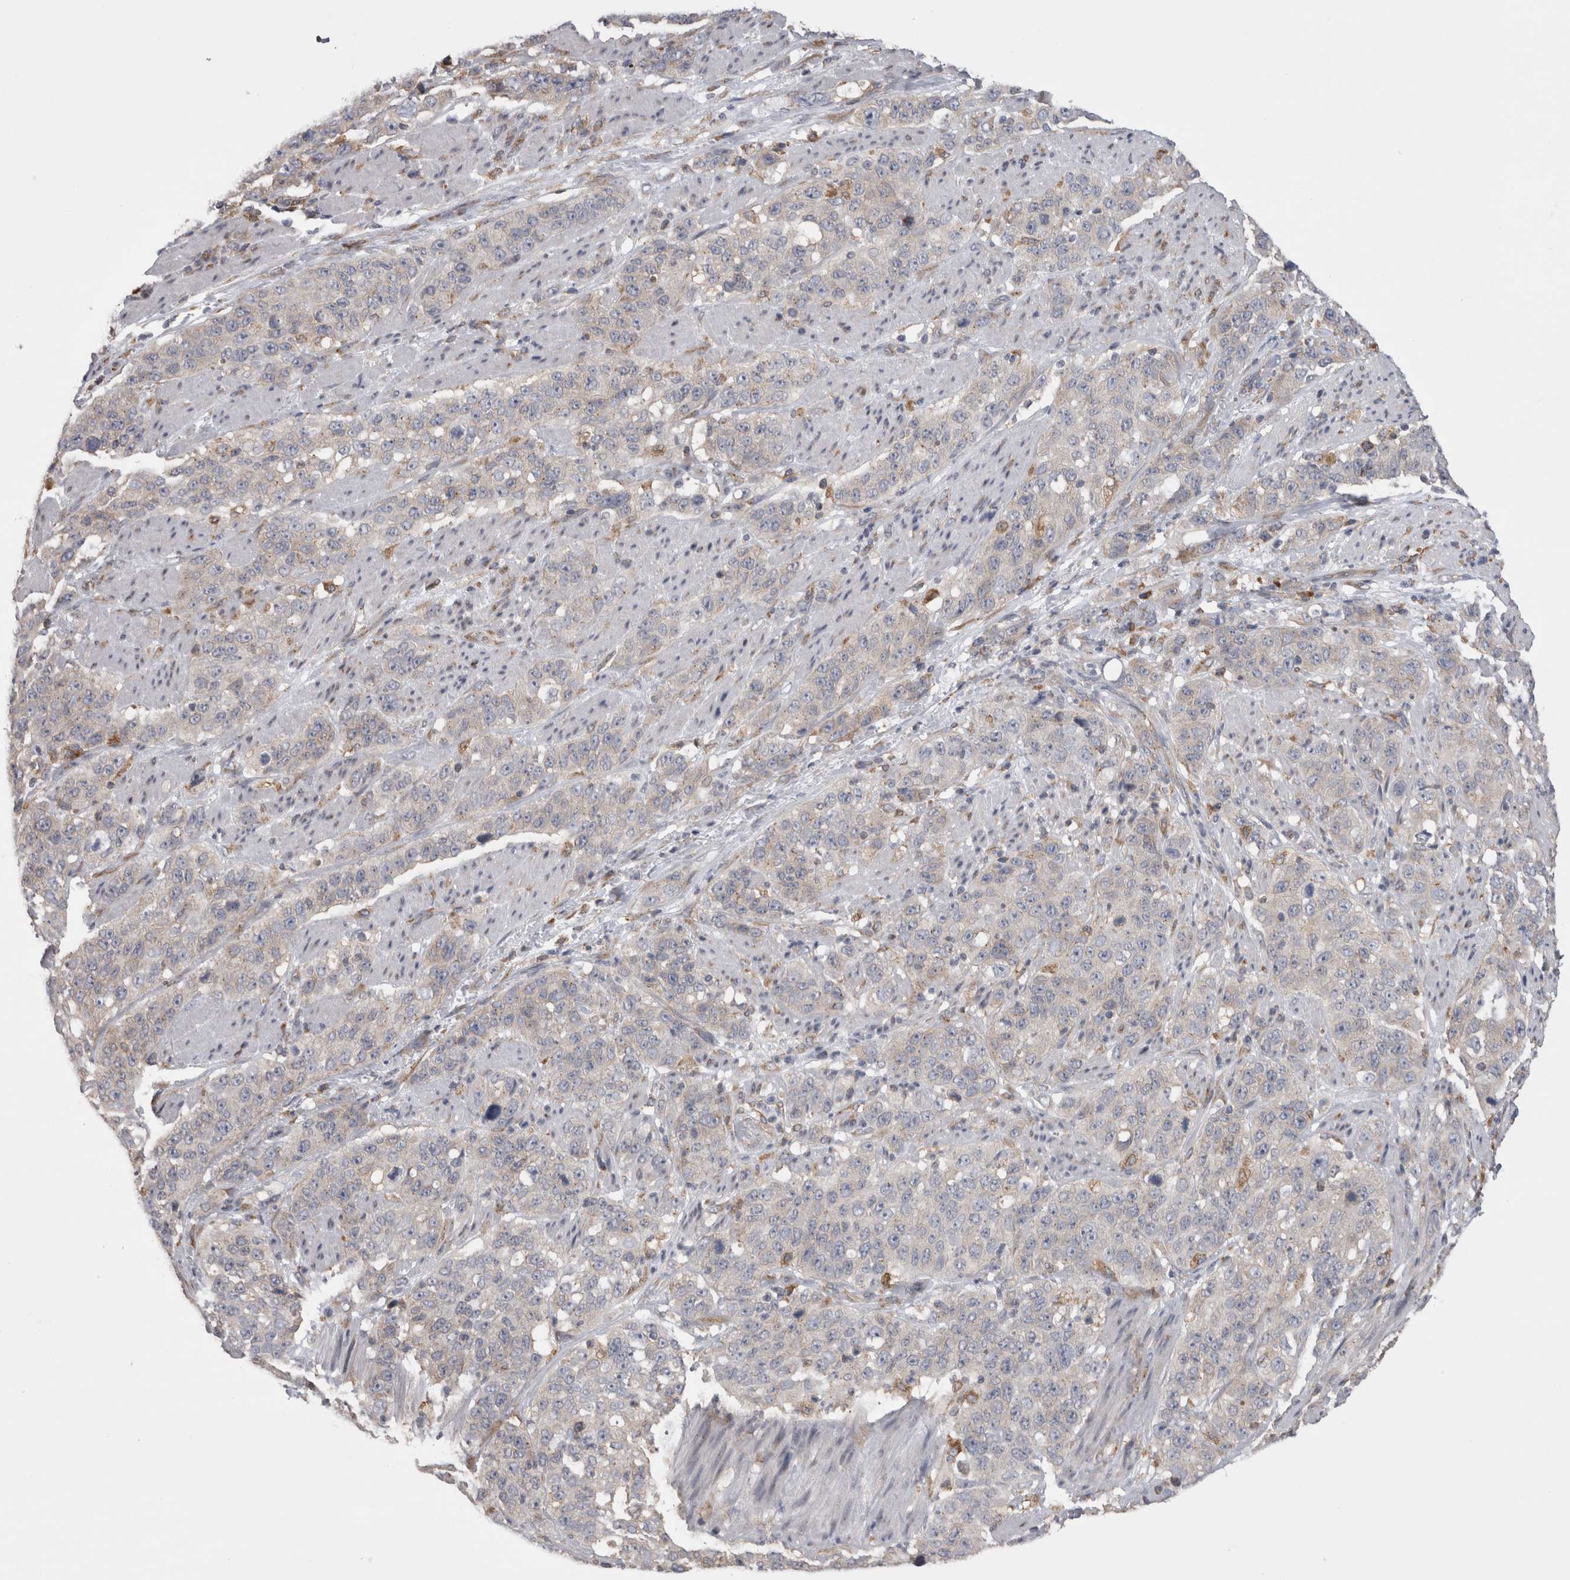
{"staining": {"intensity": "weak", "quantity": "<25%", "location": "cytoplasmic/membranous"}, "tissue": "stomach cancer", "cell_type": "Tumor cells", "image_type": "cancer", "snomed": [{"axis": "morphology", "description": "Adenocarcinoma, NOS"}, {"axis": "topography", "description": "Stomach"}], "caption": "Immunohistochemistry (IHC) micrograph of human stomach cancer (adenocarcinoma) stained for a protein (brown), which demonstrates no expression in tumor cells.", "gene": "ZNF341", "patient": {"sex": "male", "age": 48}}